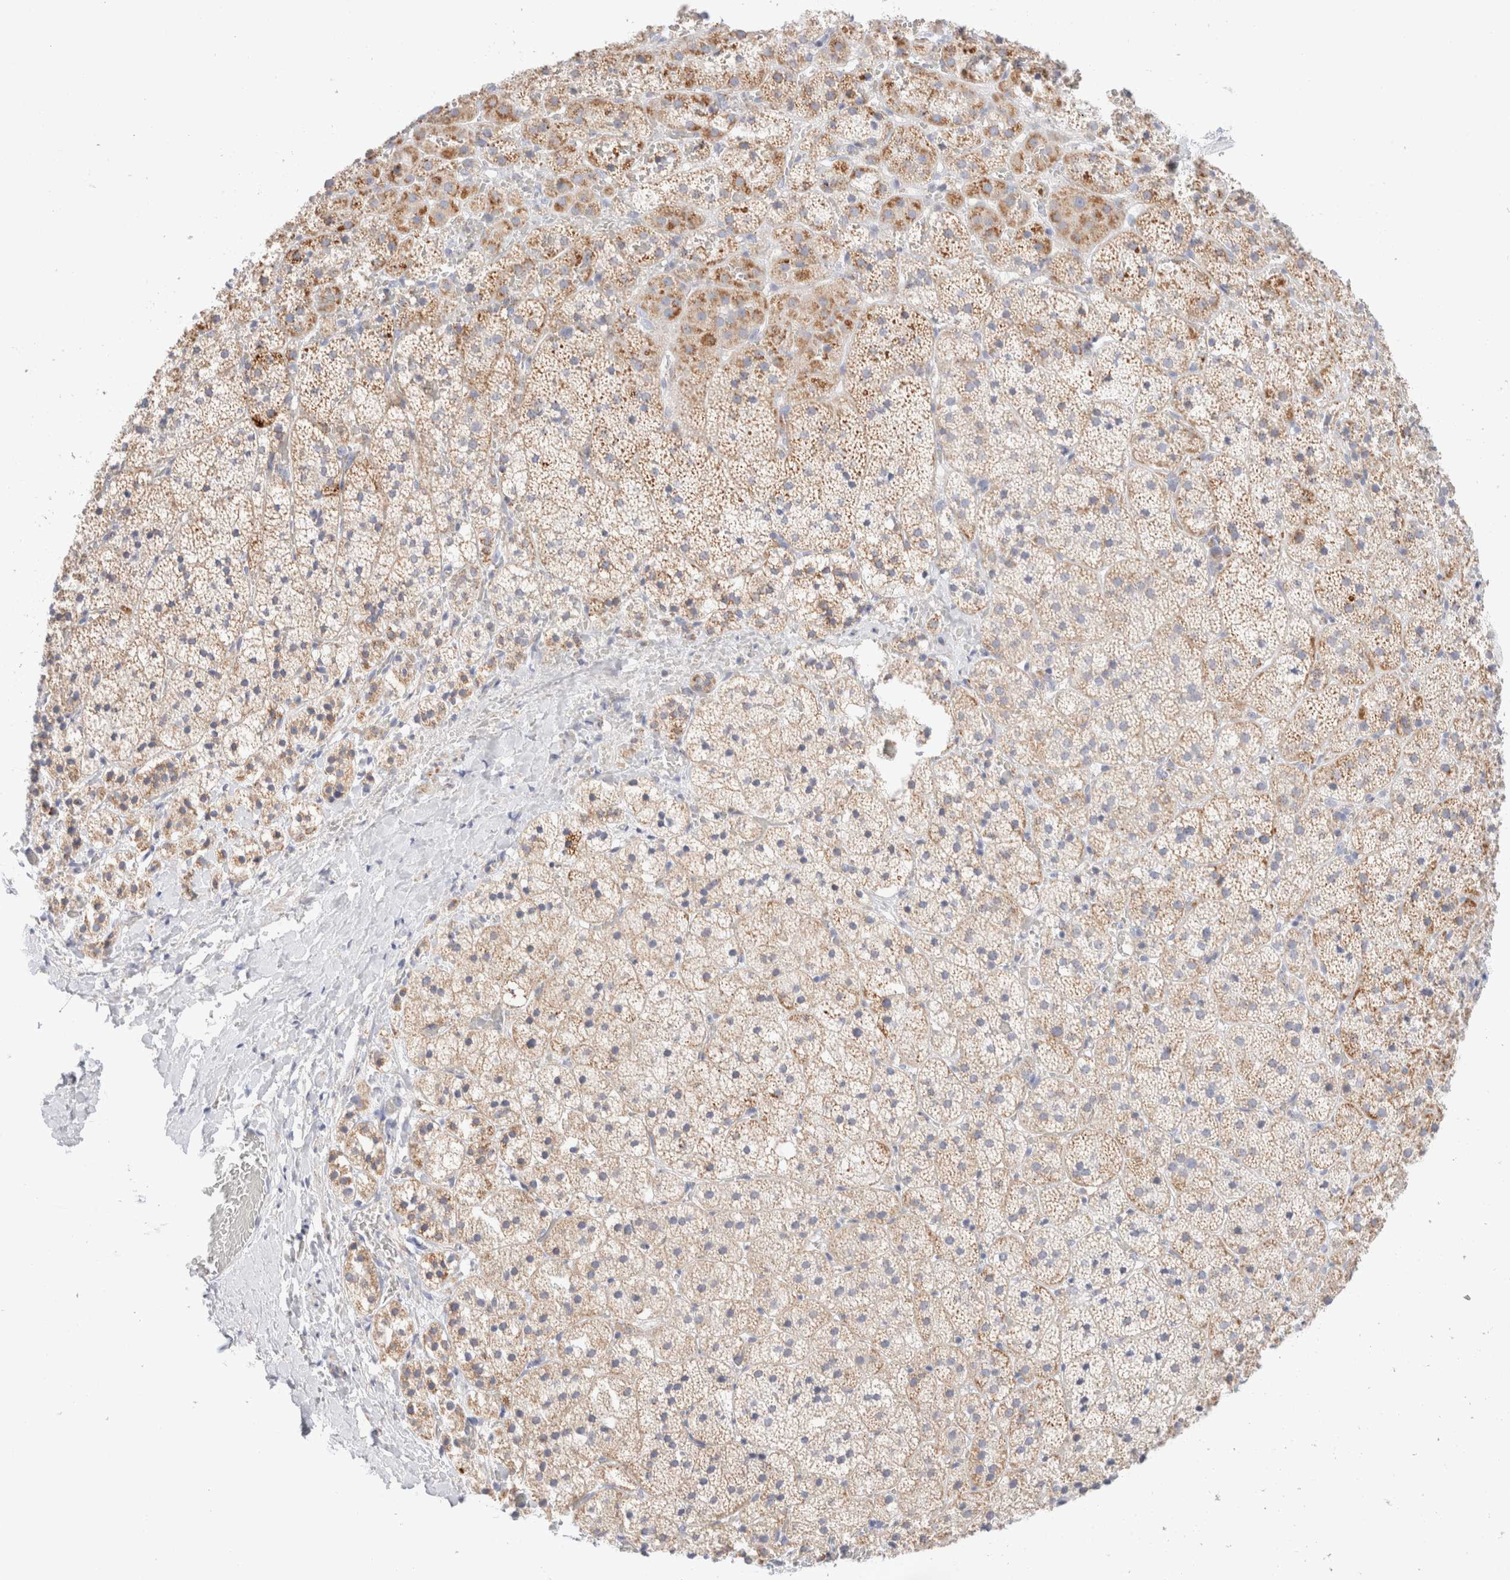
{"staining": {"intensity": "moderate", "quantity": ">75%", "location": "cytoplasmic/membranous"}, "tissue": "adrenal gland", "cell_type": "Glandular cells", "image_type": "normal", "snomed": [{"axis": "morphology", "description": "Normal tissue, NOS"}, {"axis": "topography", "description": "Adrenal gland"}], "caption": "Immunohistochemical staining of benign human adrenal gland exhibits moderate cytoplasmic/membranous protein expression in approximately >75% of glandular cells. (IHC, brightfield microscopy, high magnification).", "gene": "ATP6V1C1", "patient": {"sex": "female", "age": 44}}